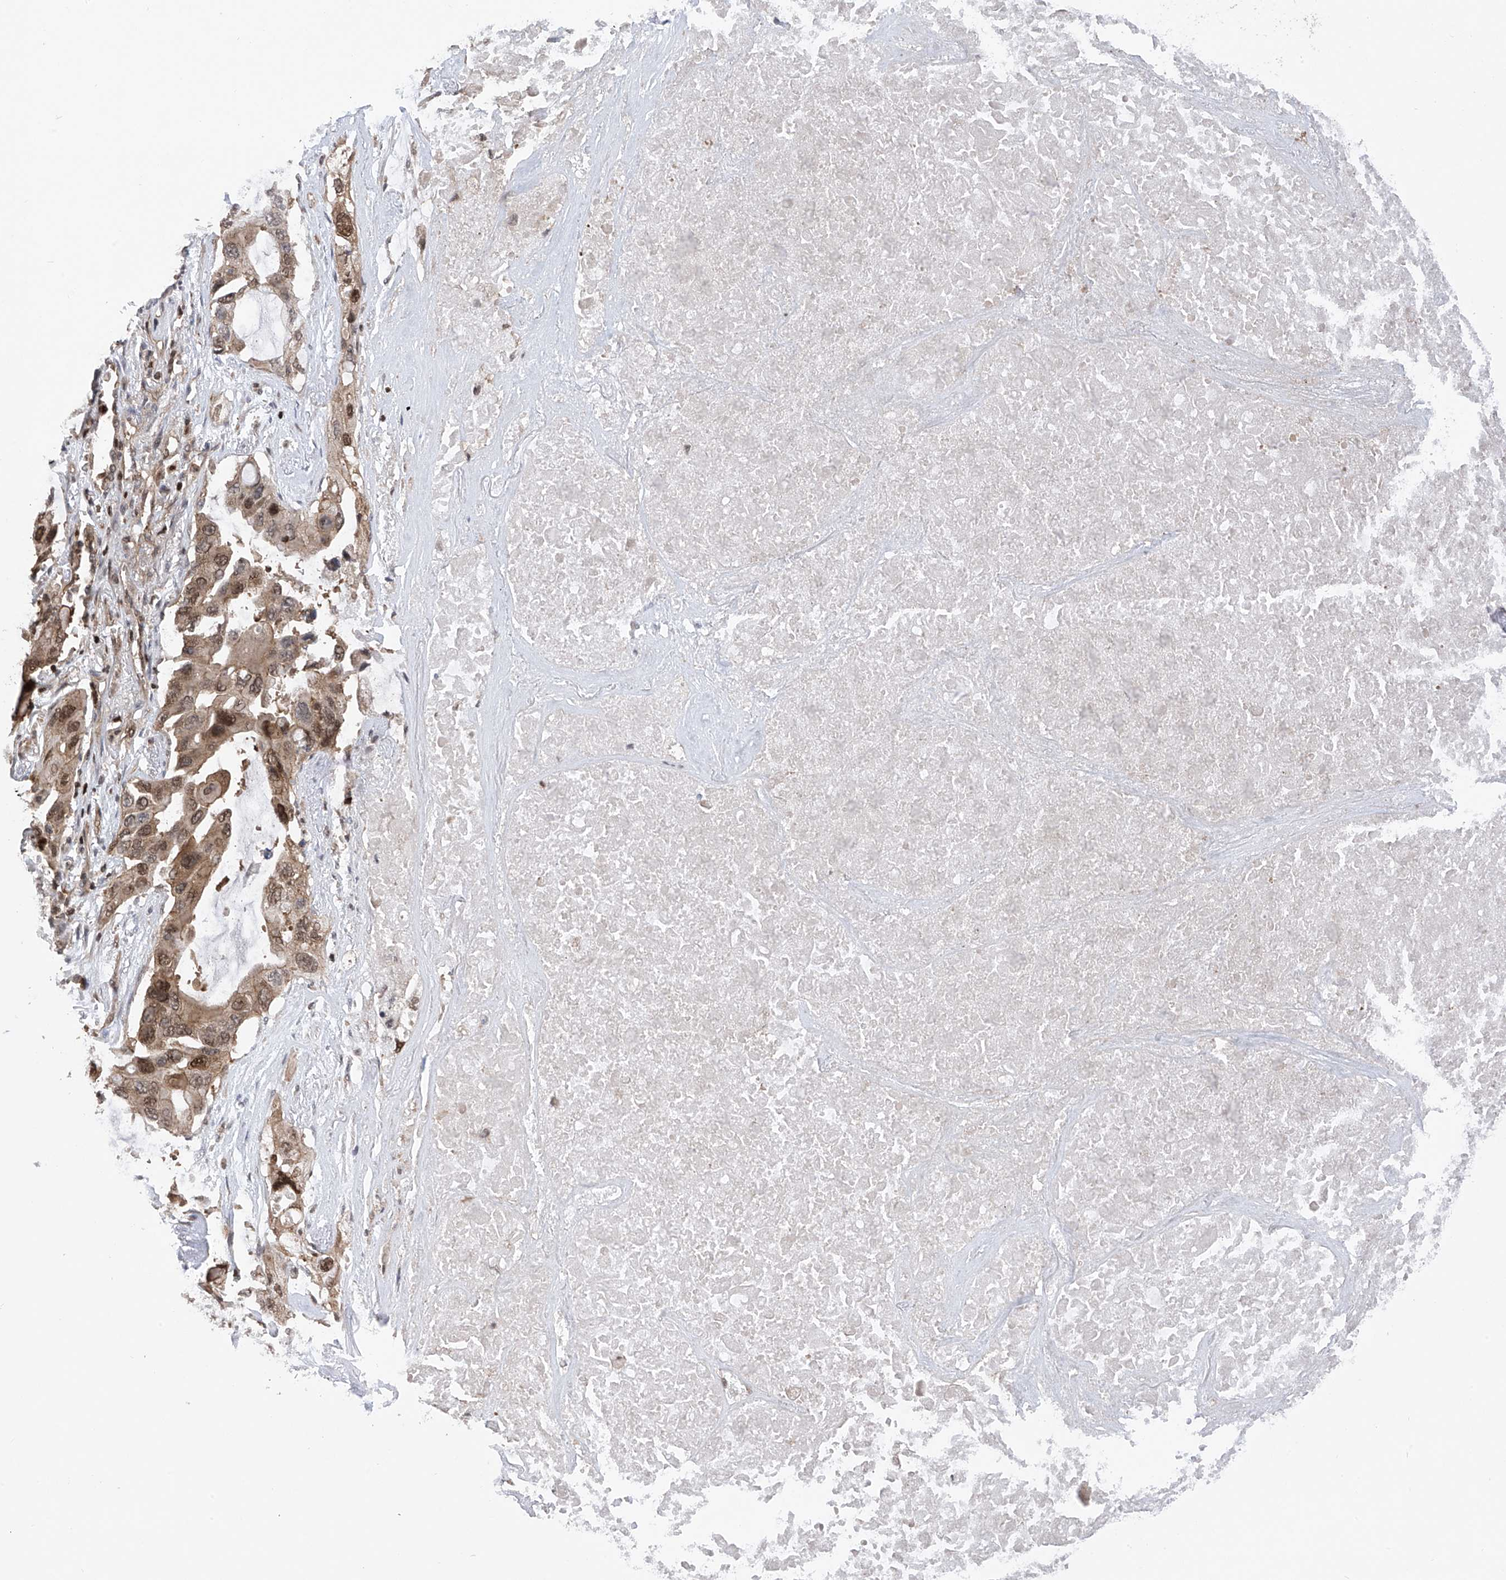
{"staining": {"intensity": "moderate", "quantity": "25%-75%", "location": "cytoplasmic/membranous,nuclear"}, "tissue": "lung cancer", "cell_type": "Tumor cells", "image_type": "cancer", "snomed": [{"axis": "morphology", "description": "Squamous cell carcinoma, NOS"}, {"axis": "topography", "description": "Lung"}], "caption": "A micrograph of human squamous cell carcinoma (lung) stained for a protein shows moderate cytoplasmic/membranous and nuclear brown staining in tumor cells.", "gene": "DNAJC9", "patient": {"sex": "female", "age": 73}}